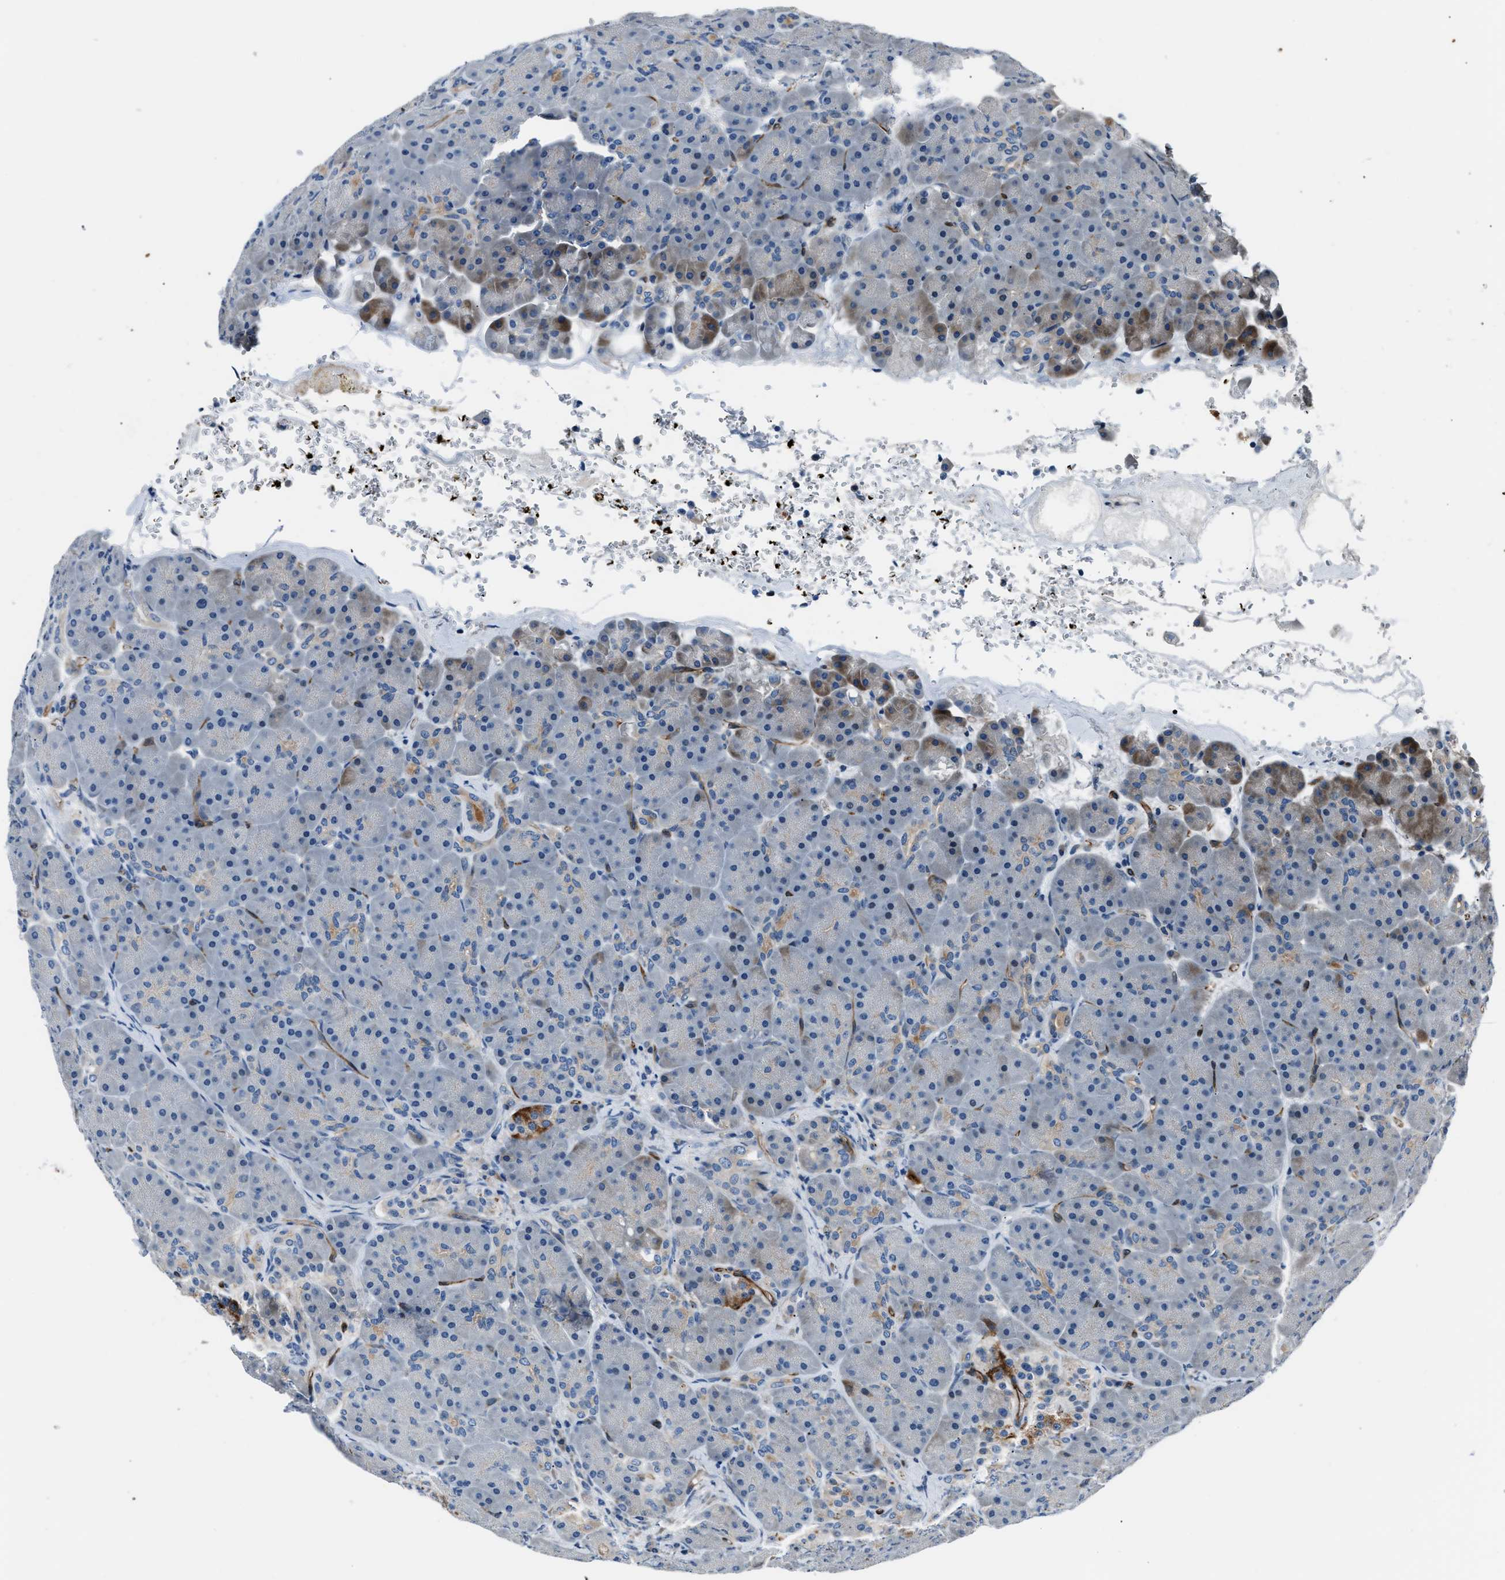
{"staining": {"intensity": "negative", "quantity": "none", "location": "none"}, "tissue": "pancreas", "cell_type": "Exocrine glandular cells", "image_type": "normal", "snomed": [{"axis": "morphology", "description": "Normal tissue, NOS"}, {"axis": "topography", "description": "Pancreas"}], "caption": "Immunohistochemistry histopathology image of unremarkable pancreas stained for a protein (brown), which demonstrates no positivity in exocrine glandular cells. Nuclei are stained in blue.", "gene": "MPDZ", "patient": {"sex": "male", "age": 66}}